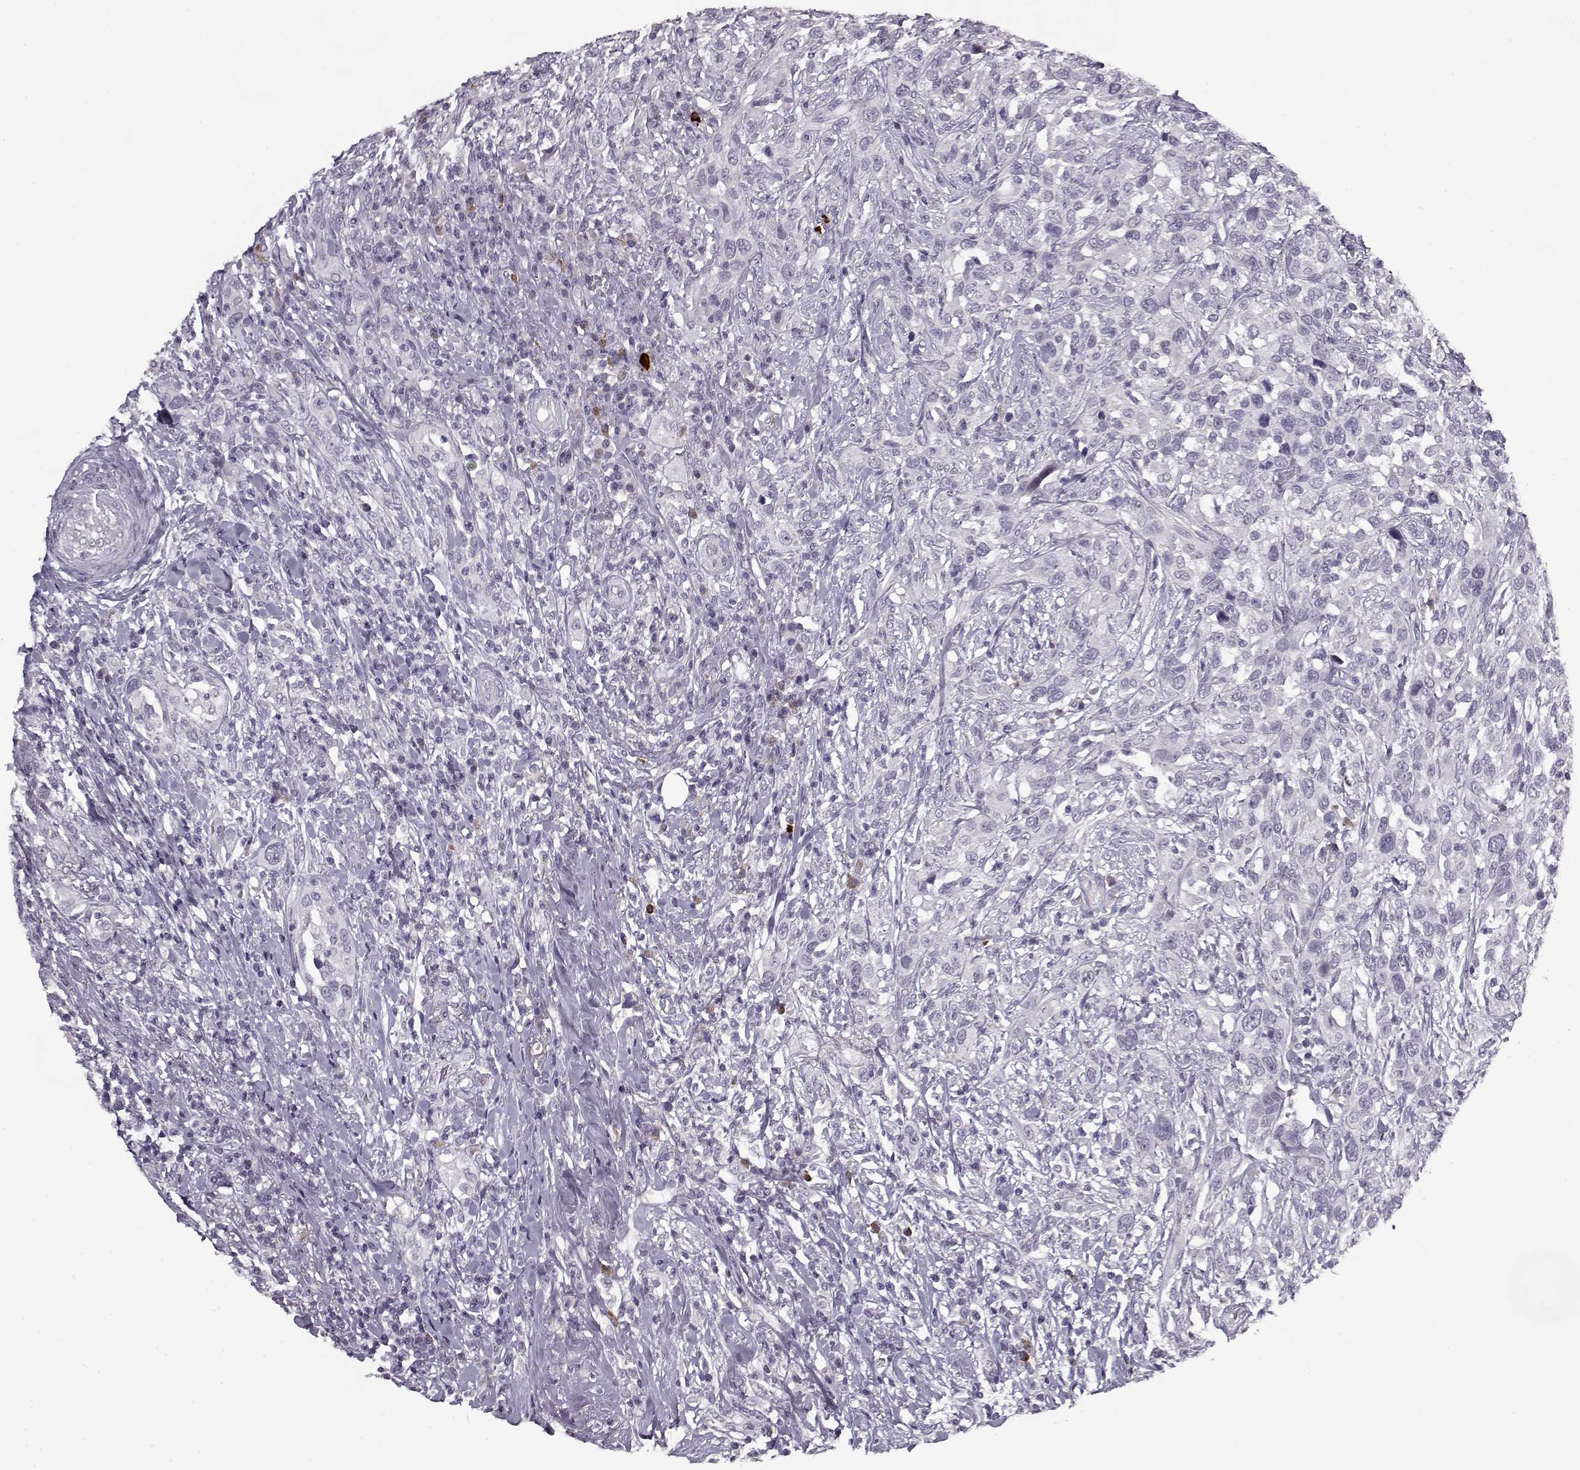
{"staining": {"intensity": "negative", "quantity": "none", "location": "none"}, "tissue": "urothelial cancer", "cell_type": "Tumor cells", "image_type": "cancer", "snomed": [{"axis": "morphology", "description": "Urothelial carcinoma, NOS"}, {"axis": "morphology", "description": "Urothelial carcinoma, High grade"}, {"axis": "topography", "description": "Urinary bladder"}], "caption": "Immunohistochemistry (IHC) of transitional cell carcinoma exhibits no expression in tumor cells. (Stains: DAB immunohistochemistry (IHC) with hematoxylin counter stain, Microscopy: brightfield microscopy at high magnification).", "gene": "KRT9", "patient": {"sex": "female", "age": 64}}